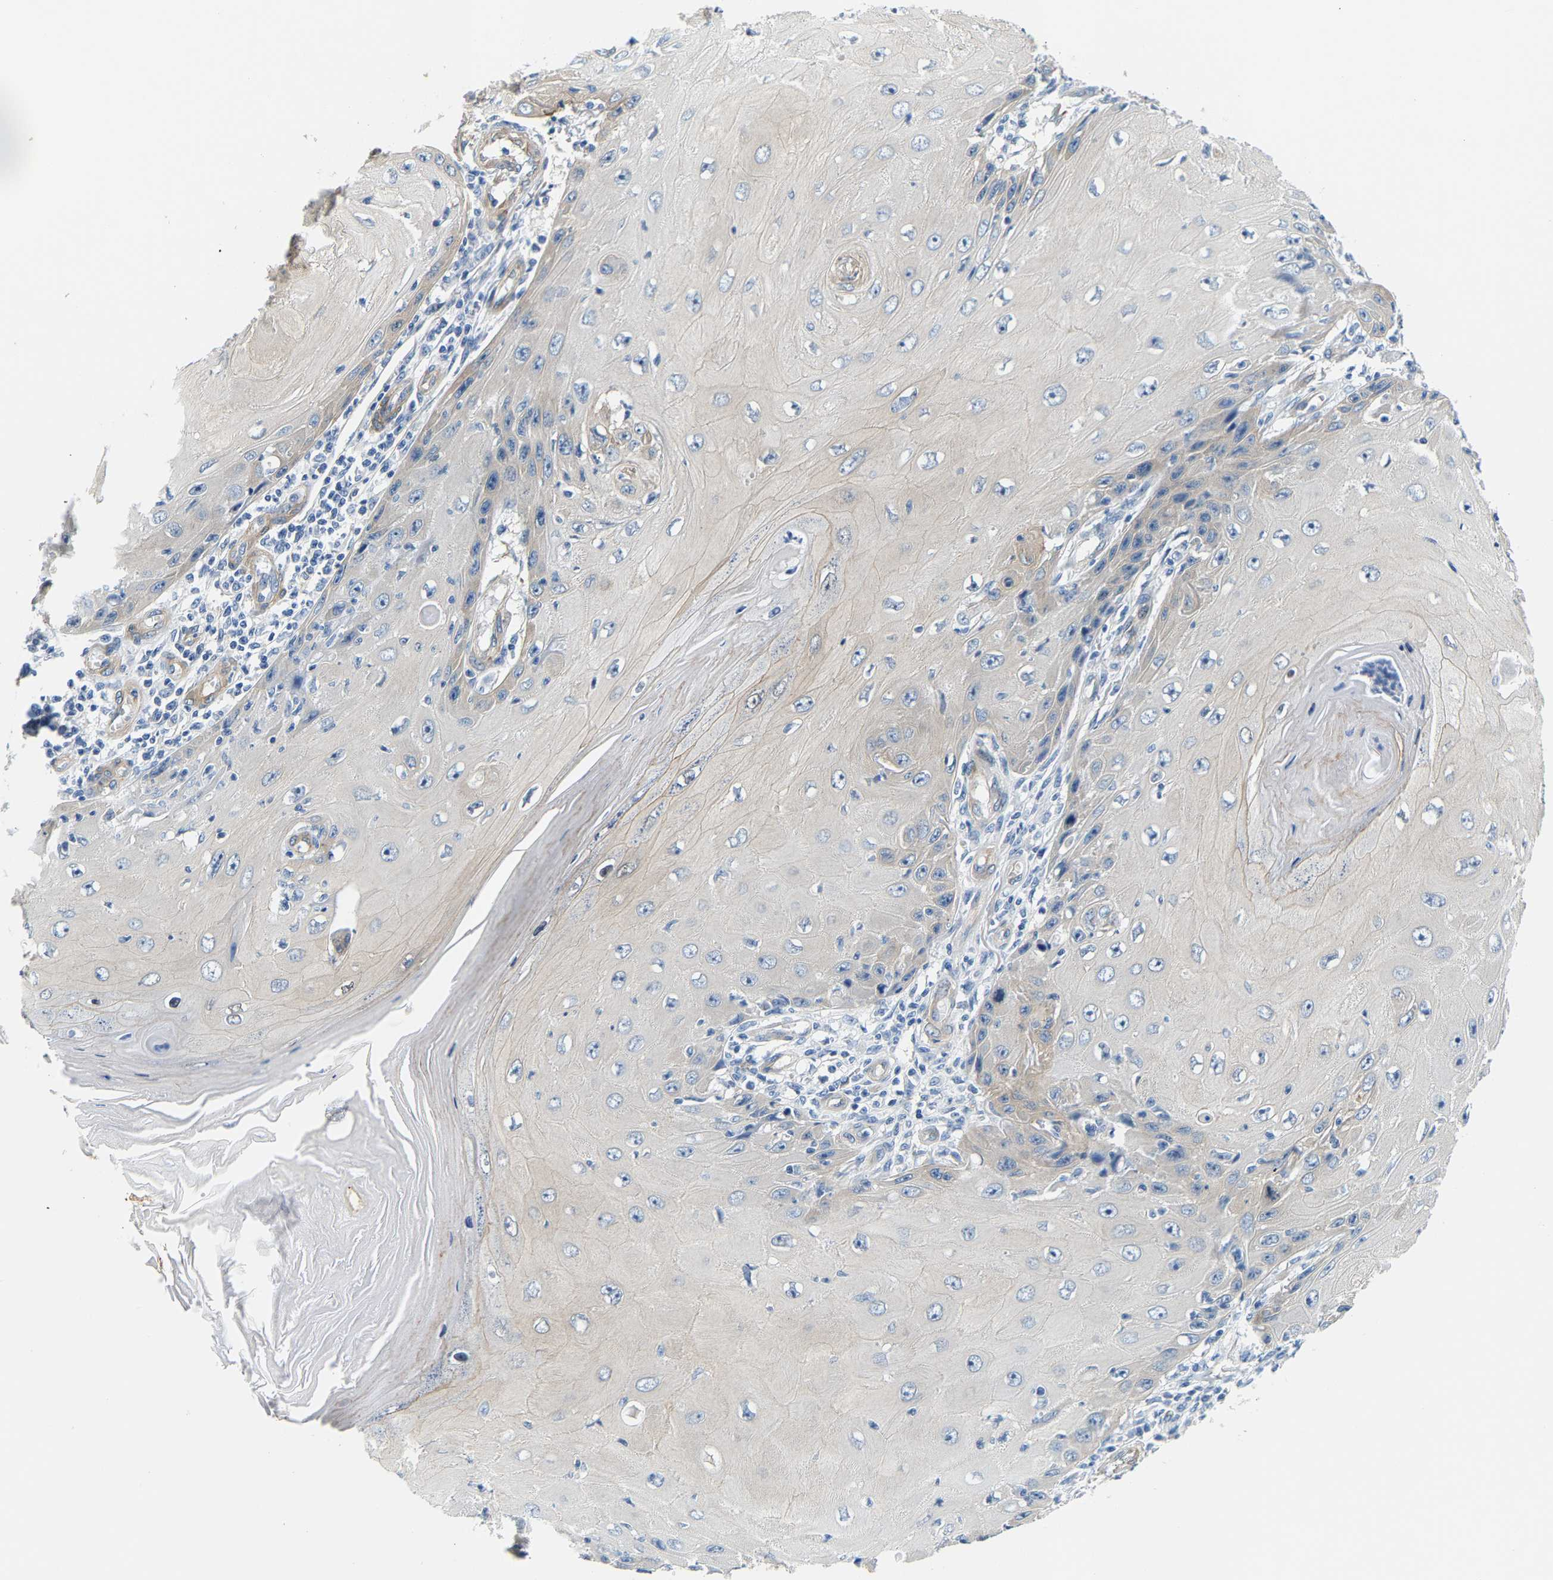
{"staining": {"intensity": "weak", "quantity": "<25%", "location": "cytoplasmic/membranous"}, "tissue": "skin cancer", "cell_type": "Tumor cells", "image_type": "cancer", "snomed": [{"axis": "morphology", "description": "Squamous cell carcinoma, NOS"}, {"axis": "topography", "description": "Skin"}], "caption": "High magnification brightfield microscopy of squamous cell carcinoma (skin) stained with DAB (brown) and counterstained with hematoxylin (blue): tumor cells show no significant positivity. Brightfield microscopy of immunohistochemistry stained with DAB (brown) and hematoxylin (blue), captured at high magnification.", "gene": "PAWR", "patient": {"sex": "female", "age": 73}}